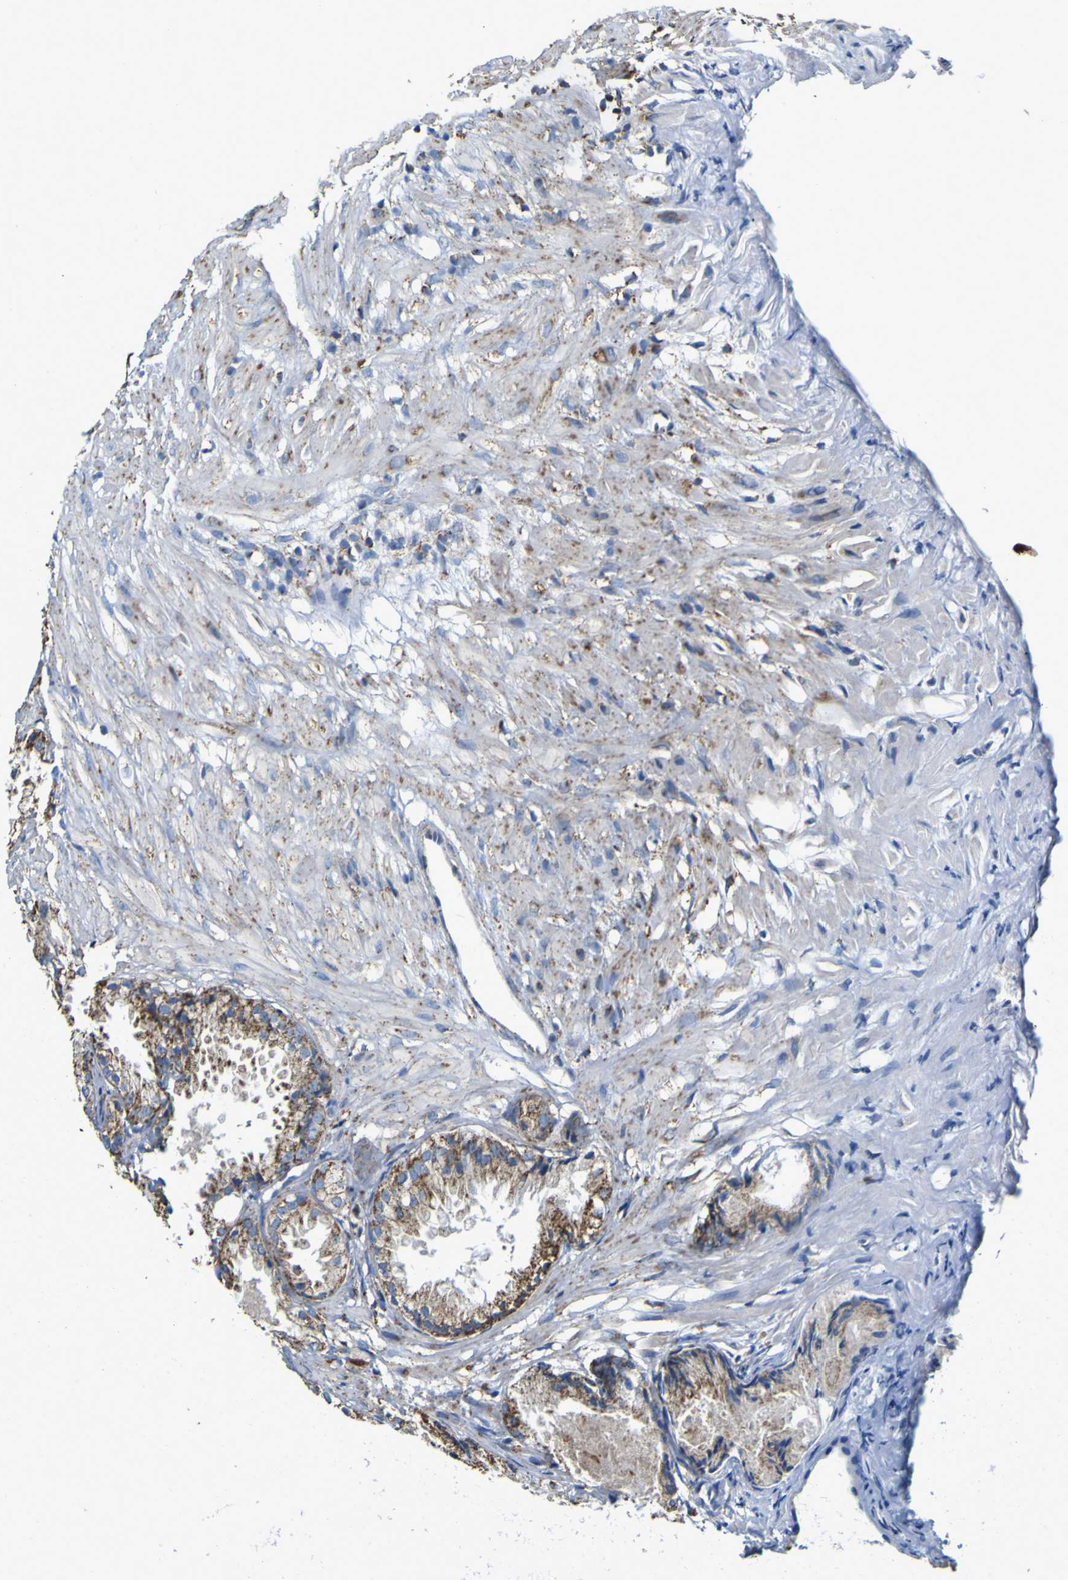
{"staining": {"intensity": "strong", "quantity": ">75%", "location": "cytoplasmic/membranous"}, "tissue": "prostate cancer", "cell_type": "Tumor cells", "image_type": "cancer", "snomed": [{"axis": "morphology", "description": "Adenocarcinoma, Low grade"}, {"axis": "topography", "description": "Prostate"}], "caption": "Brown immunohistochemical staining in prostate adenocarcinoma (low-grade) demonstrates strong cytoplasmic/membranous expression in approximately >75% of tumor cells.", "gene": "ACSL3", "patient": {"sex": "male", "age": 72}}